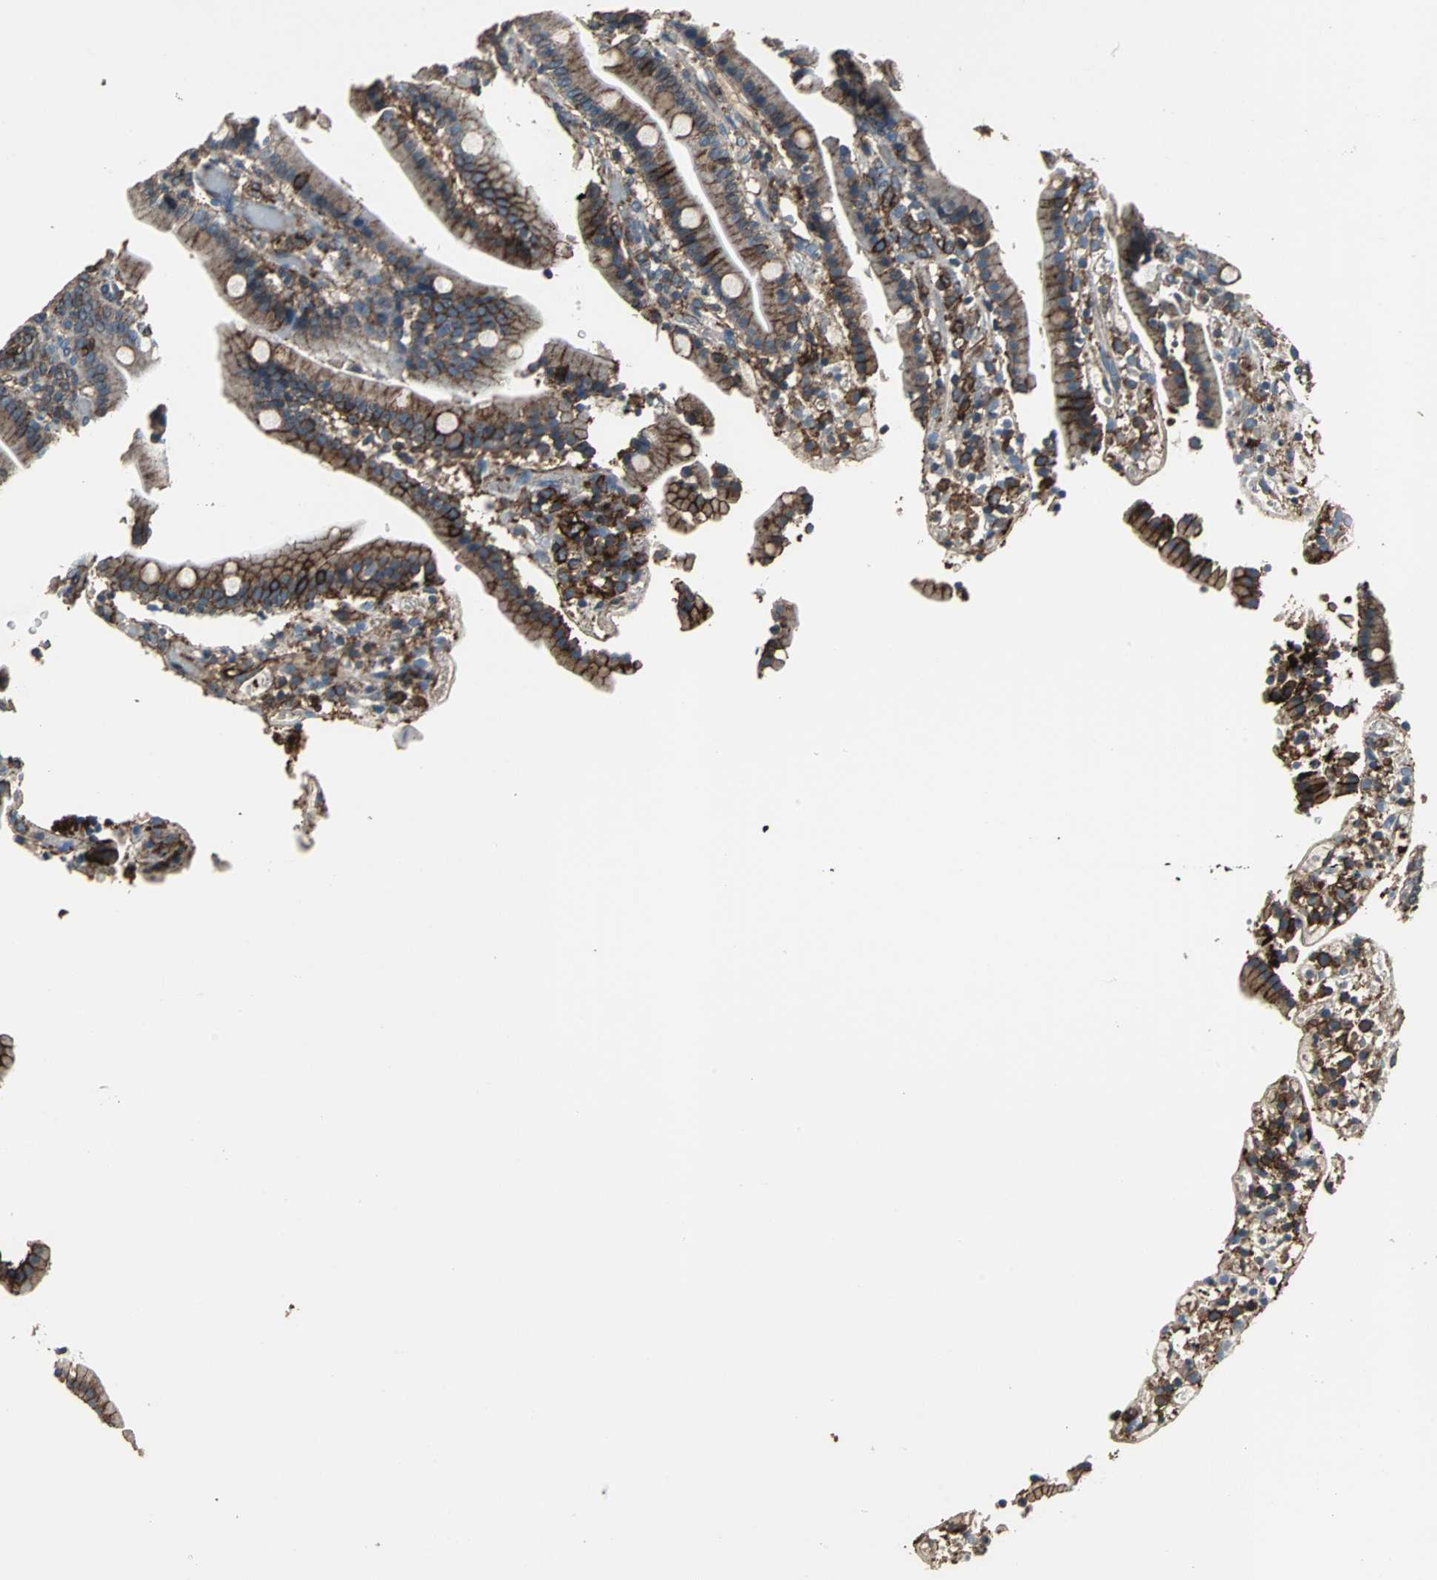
{"staining": {"intensity": "strong", "quantity": ">75%", "location": "cytoplasmic/membranous"}, "tissue": "duodenum", "cell_type": "Glandular cells", "image_type": "normal", "snomed": [{"axis": "morphology", "description": "Normal tissue, NOS"}, {"axis": "topography", "description": "Duodenum"}], "caption": "A brown stain highlights strong cytoplasmic/membranous staining of a protein in glandular cells of benign duodenum. The staining was performed using DAB, with brown indicating positive protein expression. Nuclei are stained blue with hematoxylin.", "gene": "F11R", "patient": {"sex": "female", "age": 53}}